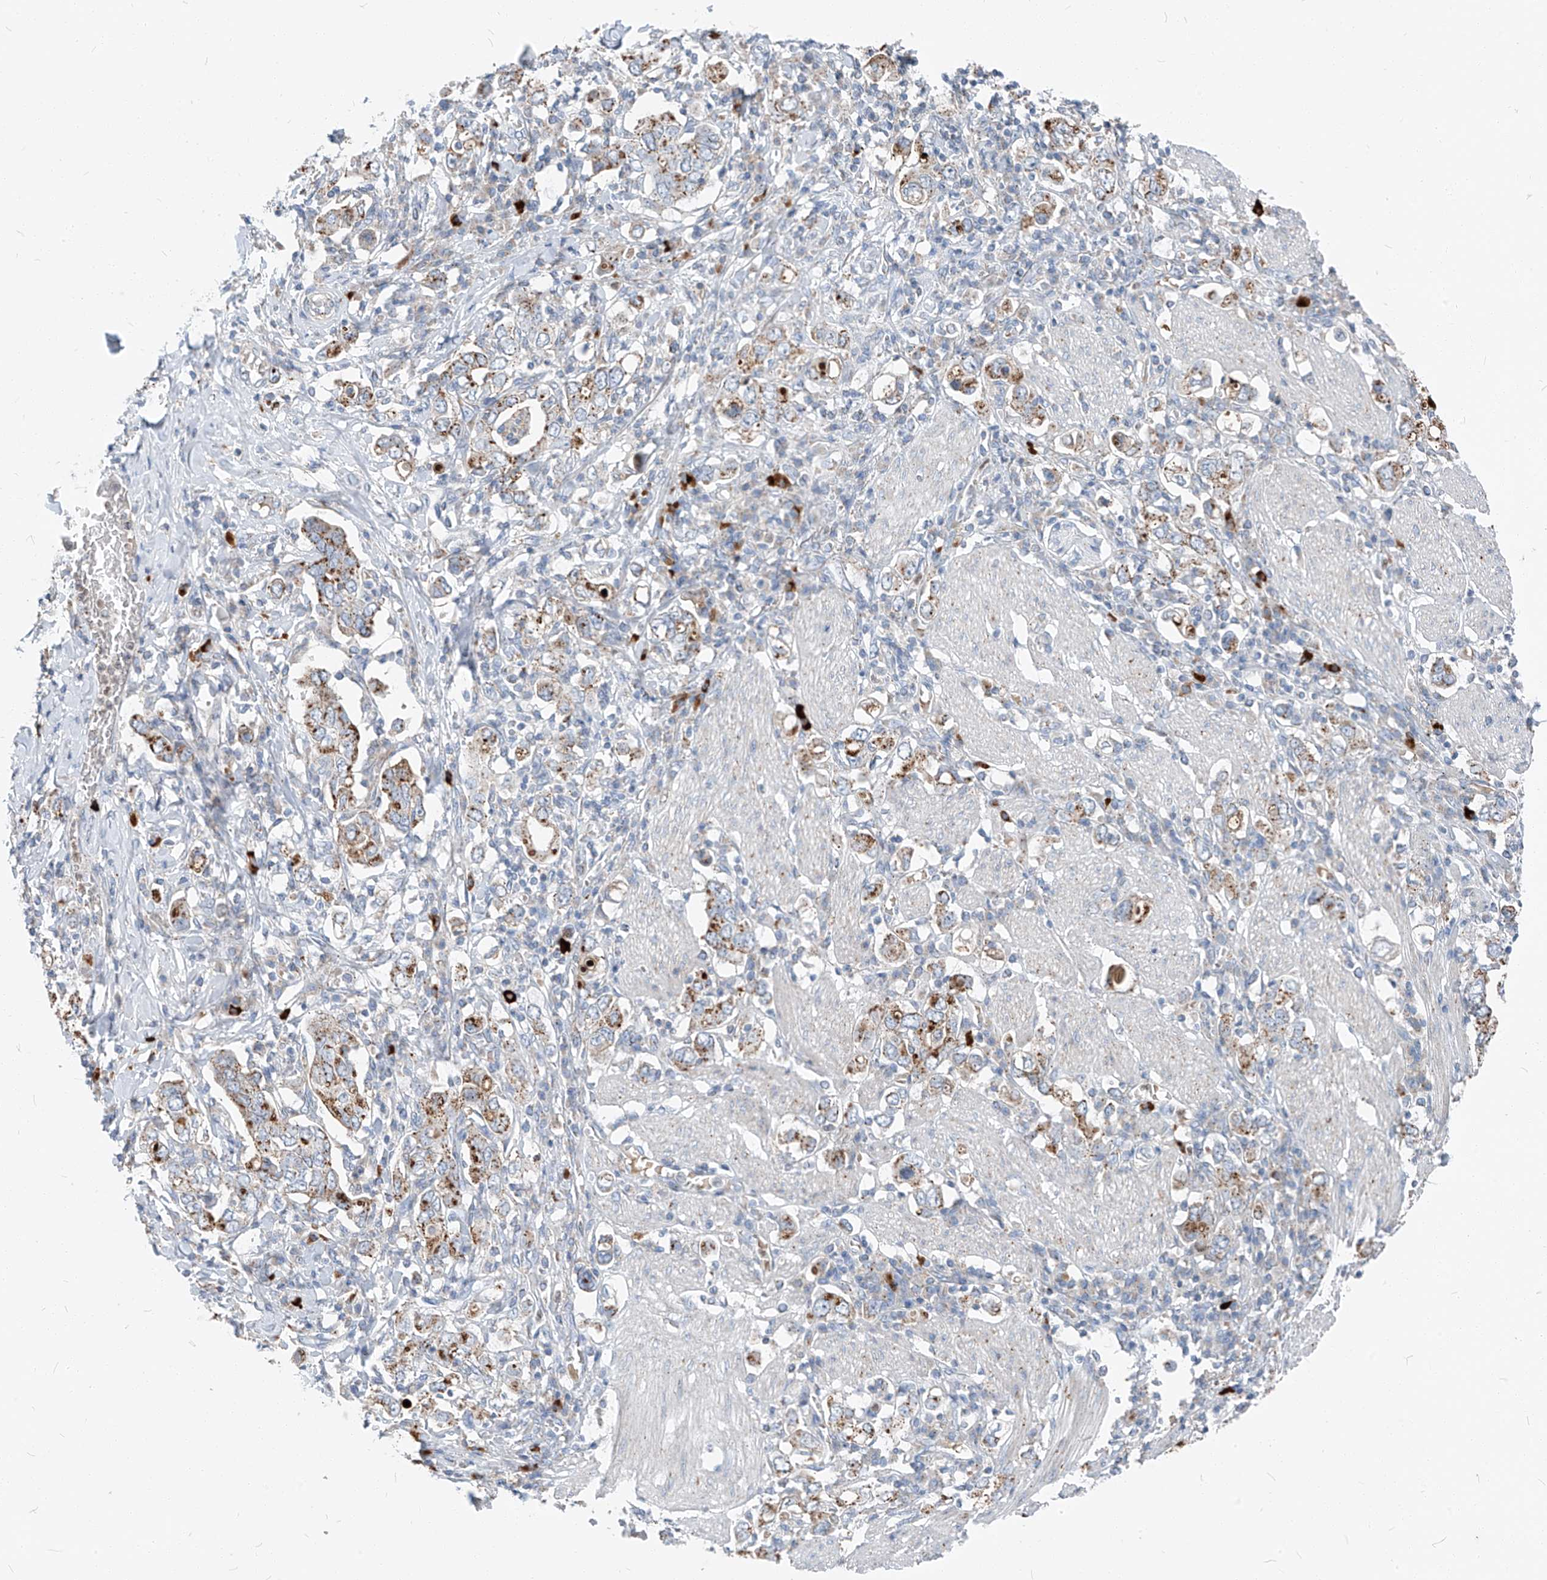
{"staining": {"intensity": "moderate", "quantity": ">75%", "location": "cytoplasmic/membranous"}, "tissue": "stomach cancer", "cell_type": "Tumor cells", "image_type": "cancer", "snomed": [{"axis": "morphology", "description": "Adenocarcinoma, NOS"}, {"axis": "topography", "description": "Stomach, upper"}], "caption": "Brown immunohistochemical staining in human stomach cancer exhibits moderate cytoplasmic/membranous staining in approximately >75% of tumor cells.", "gene": "CHMP2B", "patient": {"sex": "male", "age": 62}}